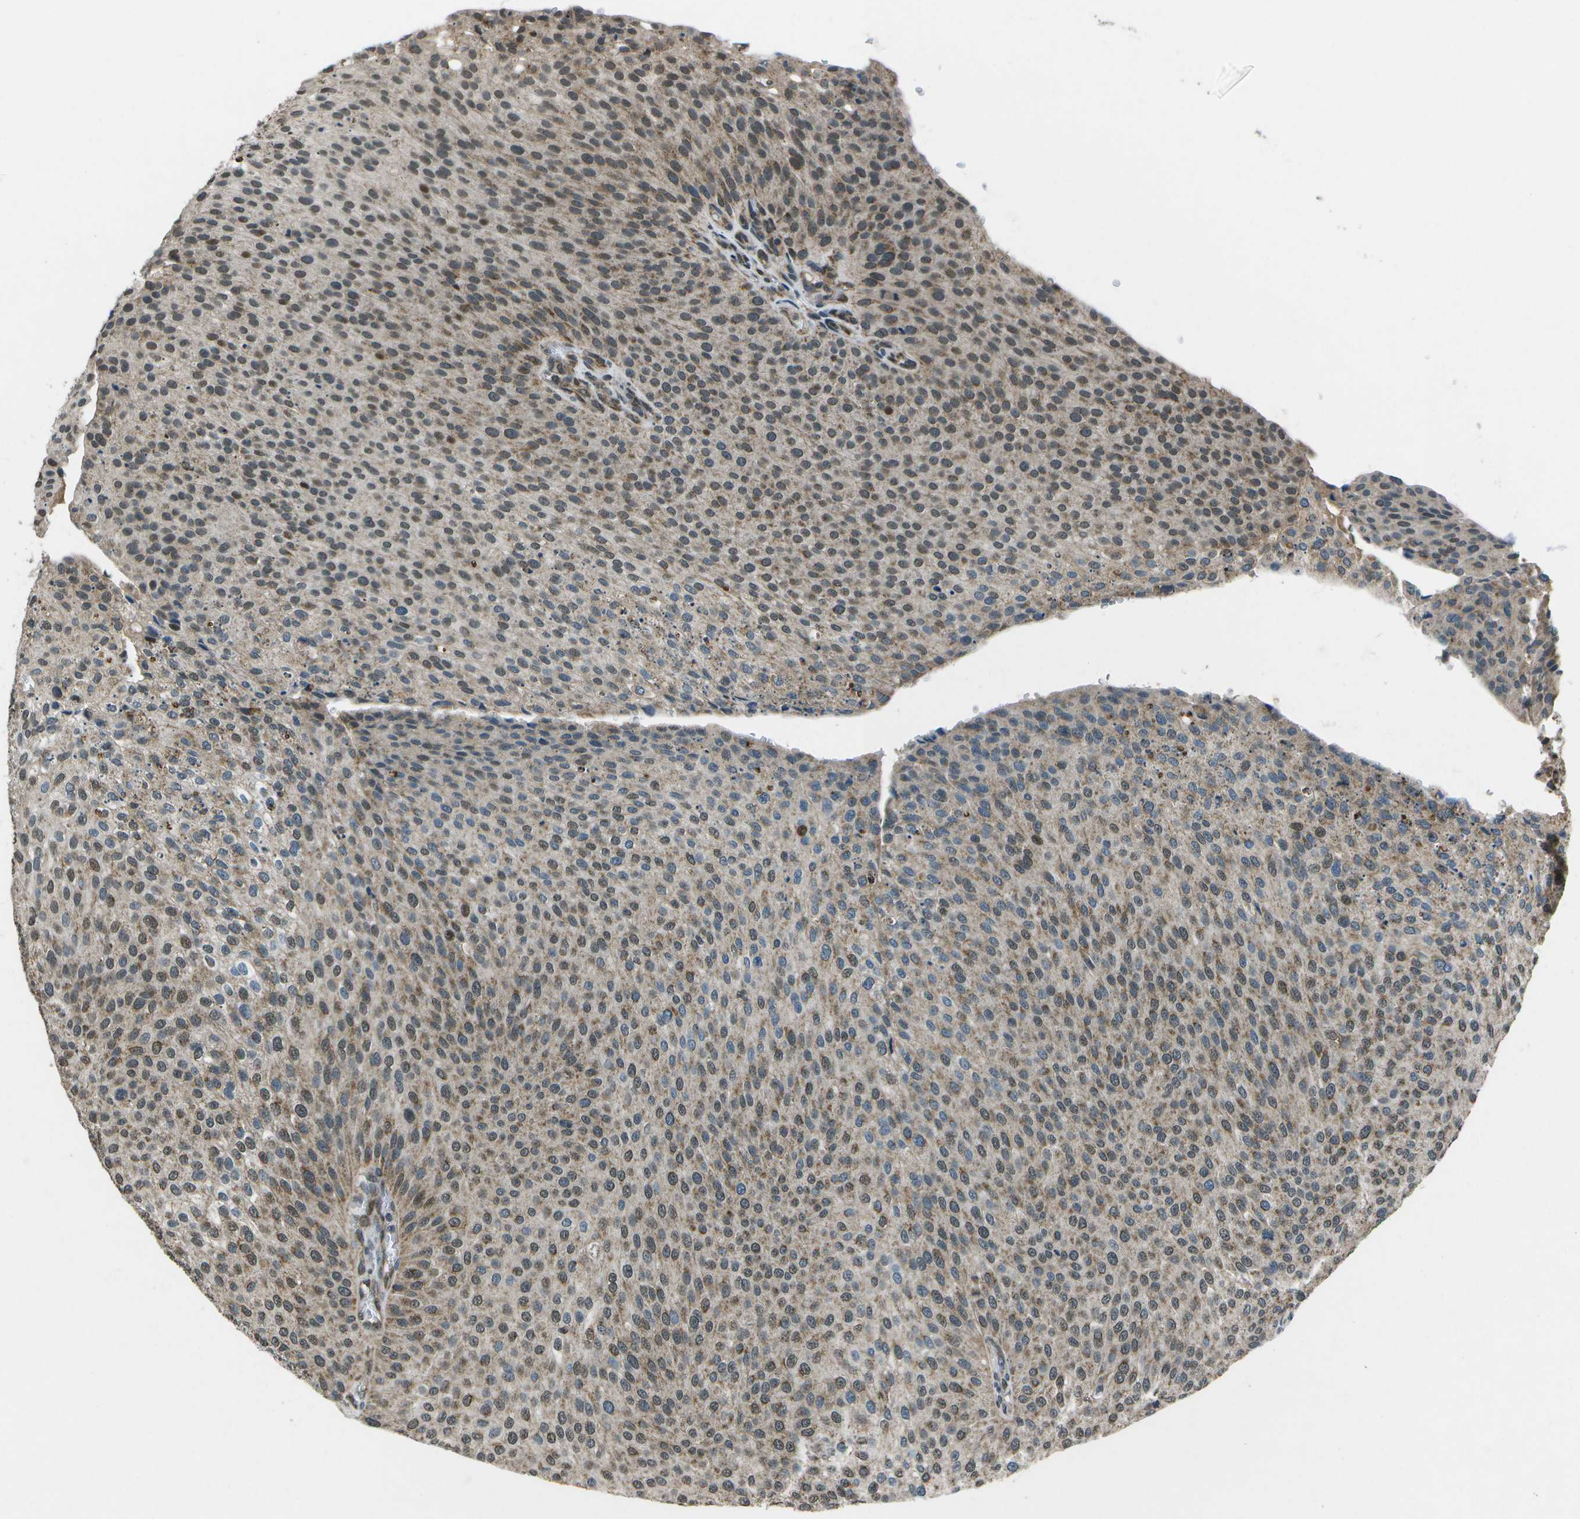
{"staining": {"intensity": "moderate", "quantity": ">75%", "location": "cytoplasmic/membranous,nuclear"}, "tissue": "urothelial cancer", "cell_type": "Tumor cells", "image_type": "cancer", "snomed": [{"axis": "morphology", "description": "Urothelial carcinoma, Low grade"}, {"axis": "topography", "description": "Smooth muscle"}, {"axis": "topography", "description": "Urinary bladder"}], "caption": "IHC histopathology image of urothelial cancer stained for a protein (brown), which shows medium levels of moderate cytoplasmic/membranous and nuclear staining in approximately >75% of tumor cells.", "gene": "EIF2AK1", "patient": {"sex": "male", "age": 60}}